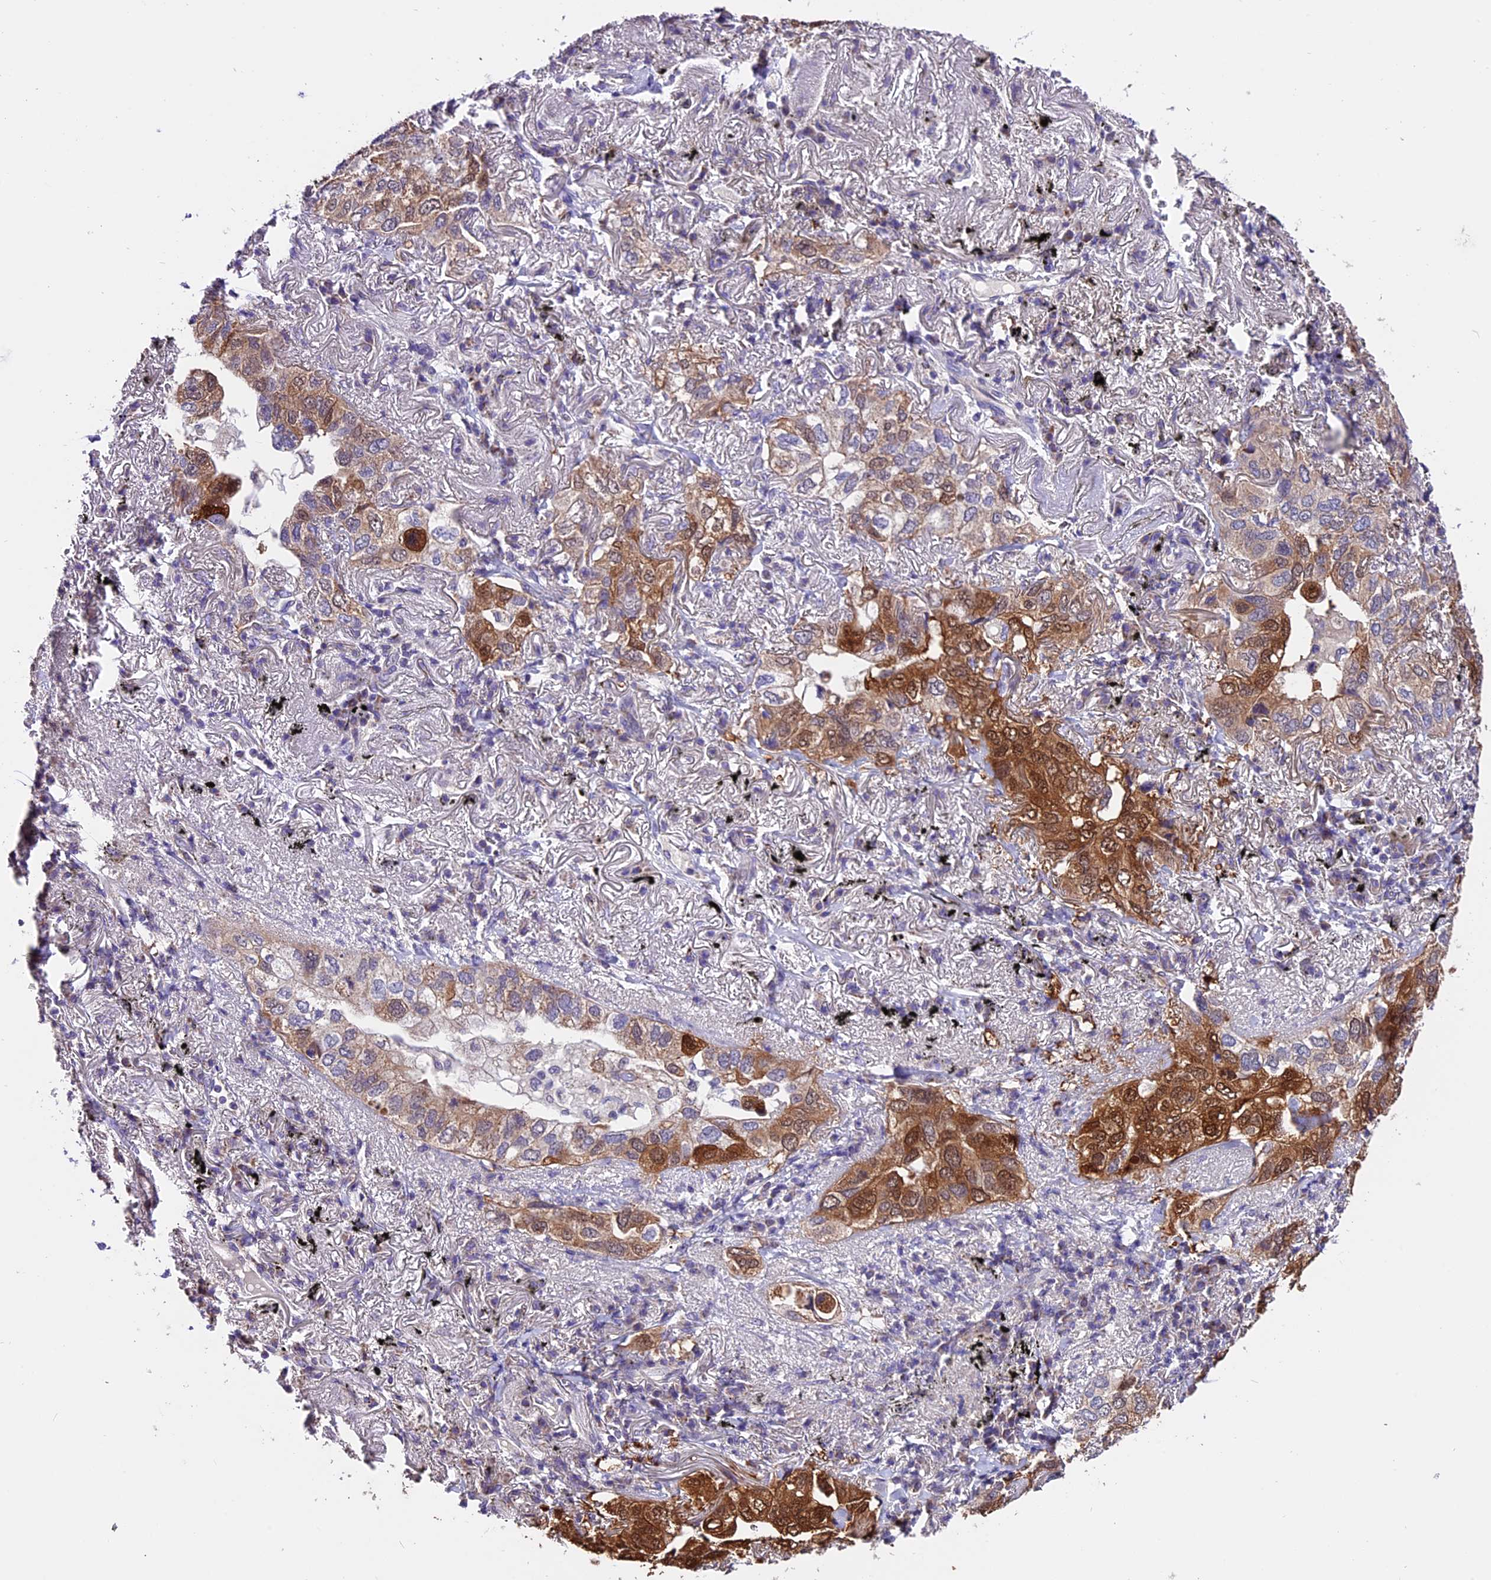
{"staining": {"intensity": "moderate", "quantity": "<25%", "location": "cytoplasmic/membranous,nuclear"}, "tissue": "lung cancer", "cell_type": "Tumor cells", "image_type": "cancer", "snomed": [{"axis": "morphology", "description": "Adenocarcinoma, NOS"}, {"axis": "topography", "description": "Lung"}], "caption": "Tumor cells show low levels of moderate cytoplasmic/membranous and nuclear staining in about <25% of cells in lung adenocarcinoma.", "gene": "DDX28", "patient": {"sex": "male", "age": 65}}